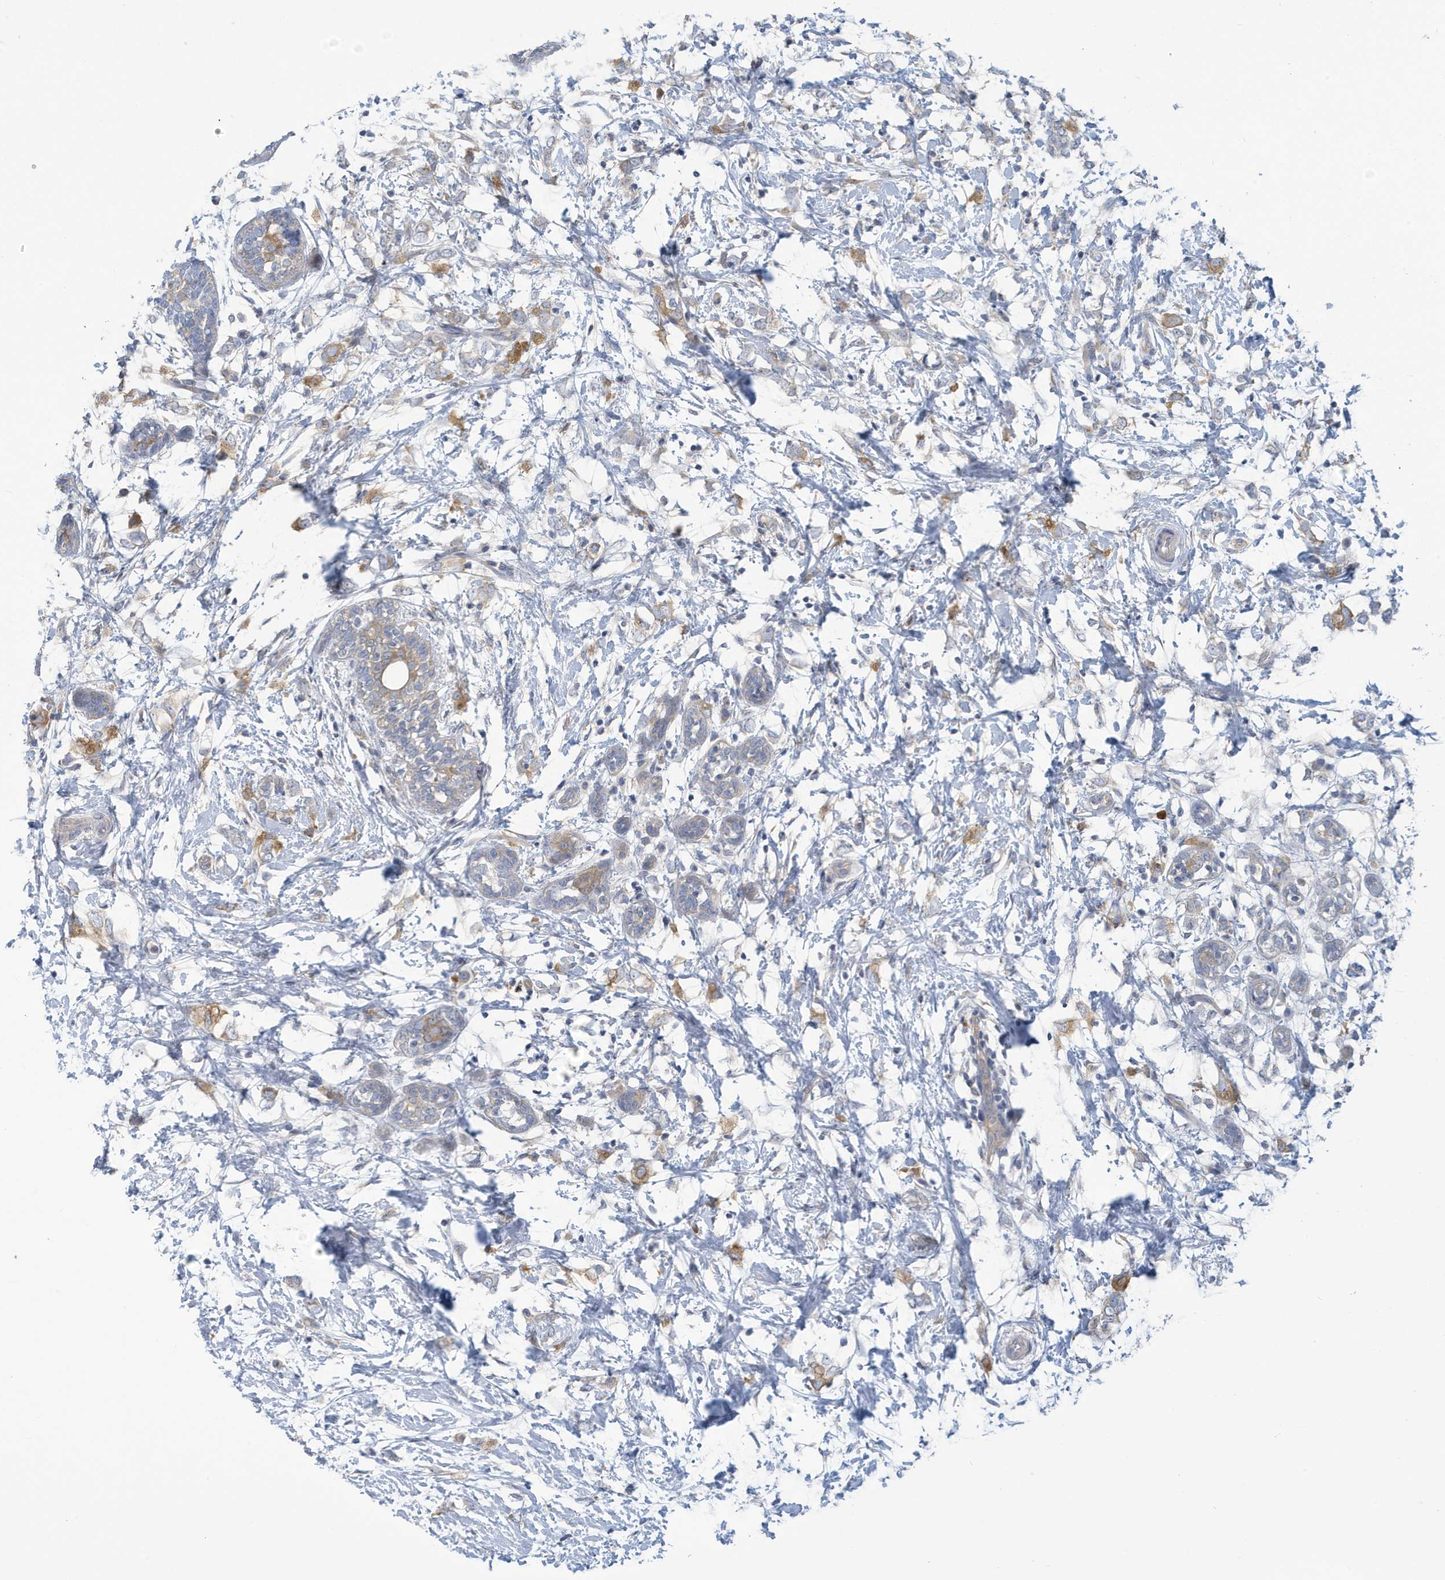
{"staining": {"intensity": "moderate", "quantity": "<25%", "location": "cytoplasmic/membranous"}, "tissue": "breast cancer", "cell_type": "Tumor cells", "image_type": "cancer", "snomed": [{"axis": "morphology", "description": "Normal tissue, NOS"}, {"axis": "morphology", "description": "Lobular carcinoma"}, {"axis": "topography", "description": "Breast"}], "caption": "Breast cancer (lobular carcinoma) stained with DAB (3,3'-diaminobenzidine) IHC displays low levels of moderate cytoplasmic/membranous staining in about <25% of tumor cells. (DAB (3,3'-diaminobenzidine) = brown stain, brightfield microscopy at high magnification).", "gene": "VTA1", "patient": {"sex": "female", "age": 47}}